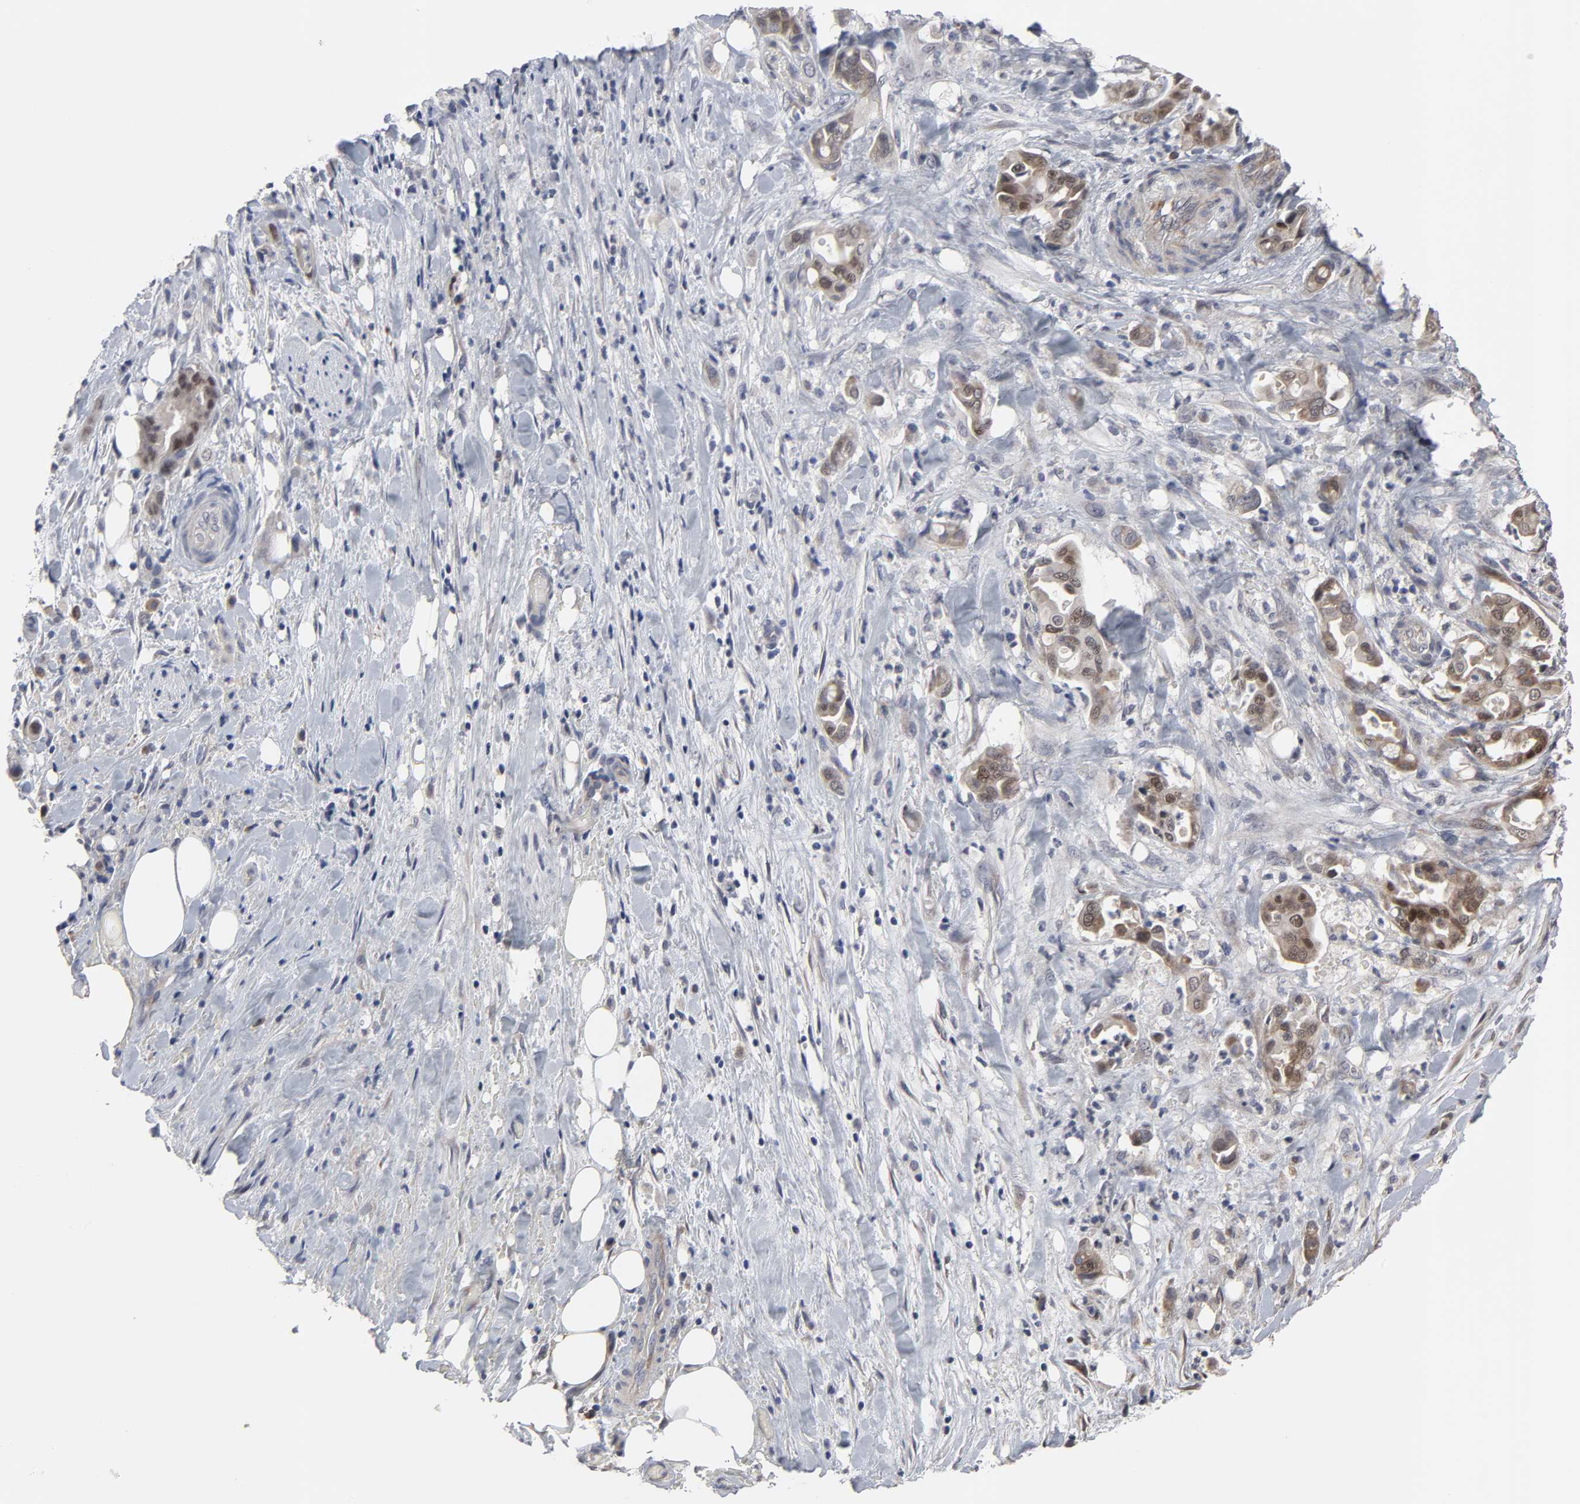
{"staining": {"intensity": "moderate", "quantity": ">75%", "location": "cytoplasmic/membranous,nuclear"}, "tissue": "liver cancer", "cell_type": "Tumor cells", "image_type": "cancer", "snomed": [{"axis": "morphology", "description": "Cholangiocarcinoma"}, {"axis": "topography", "description": "Liver"}], "caption": "This is a histology image of immunohistochemistry staining of liver cancer (cholangiocarcinoma), which shows moderate positivity in the cytoplasmic/membranous and nuclear of tumor cells.", "gene": "HNF4A", "patient": {"sex": "female", "age": 68}}